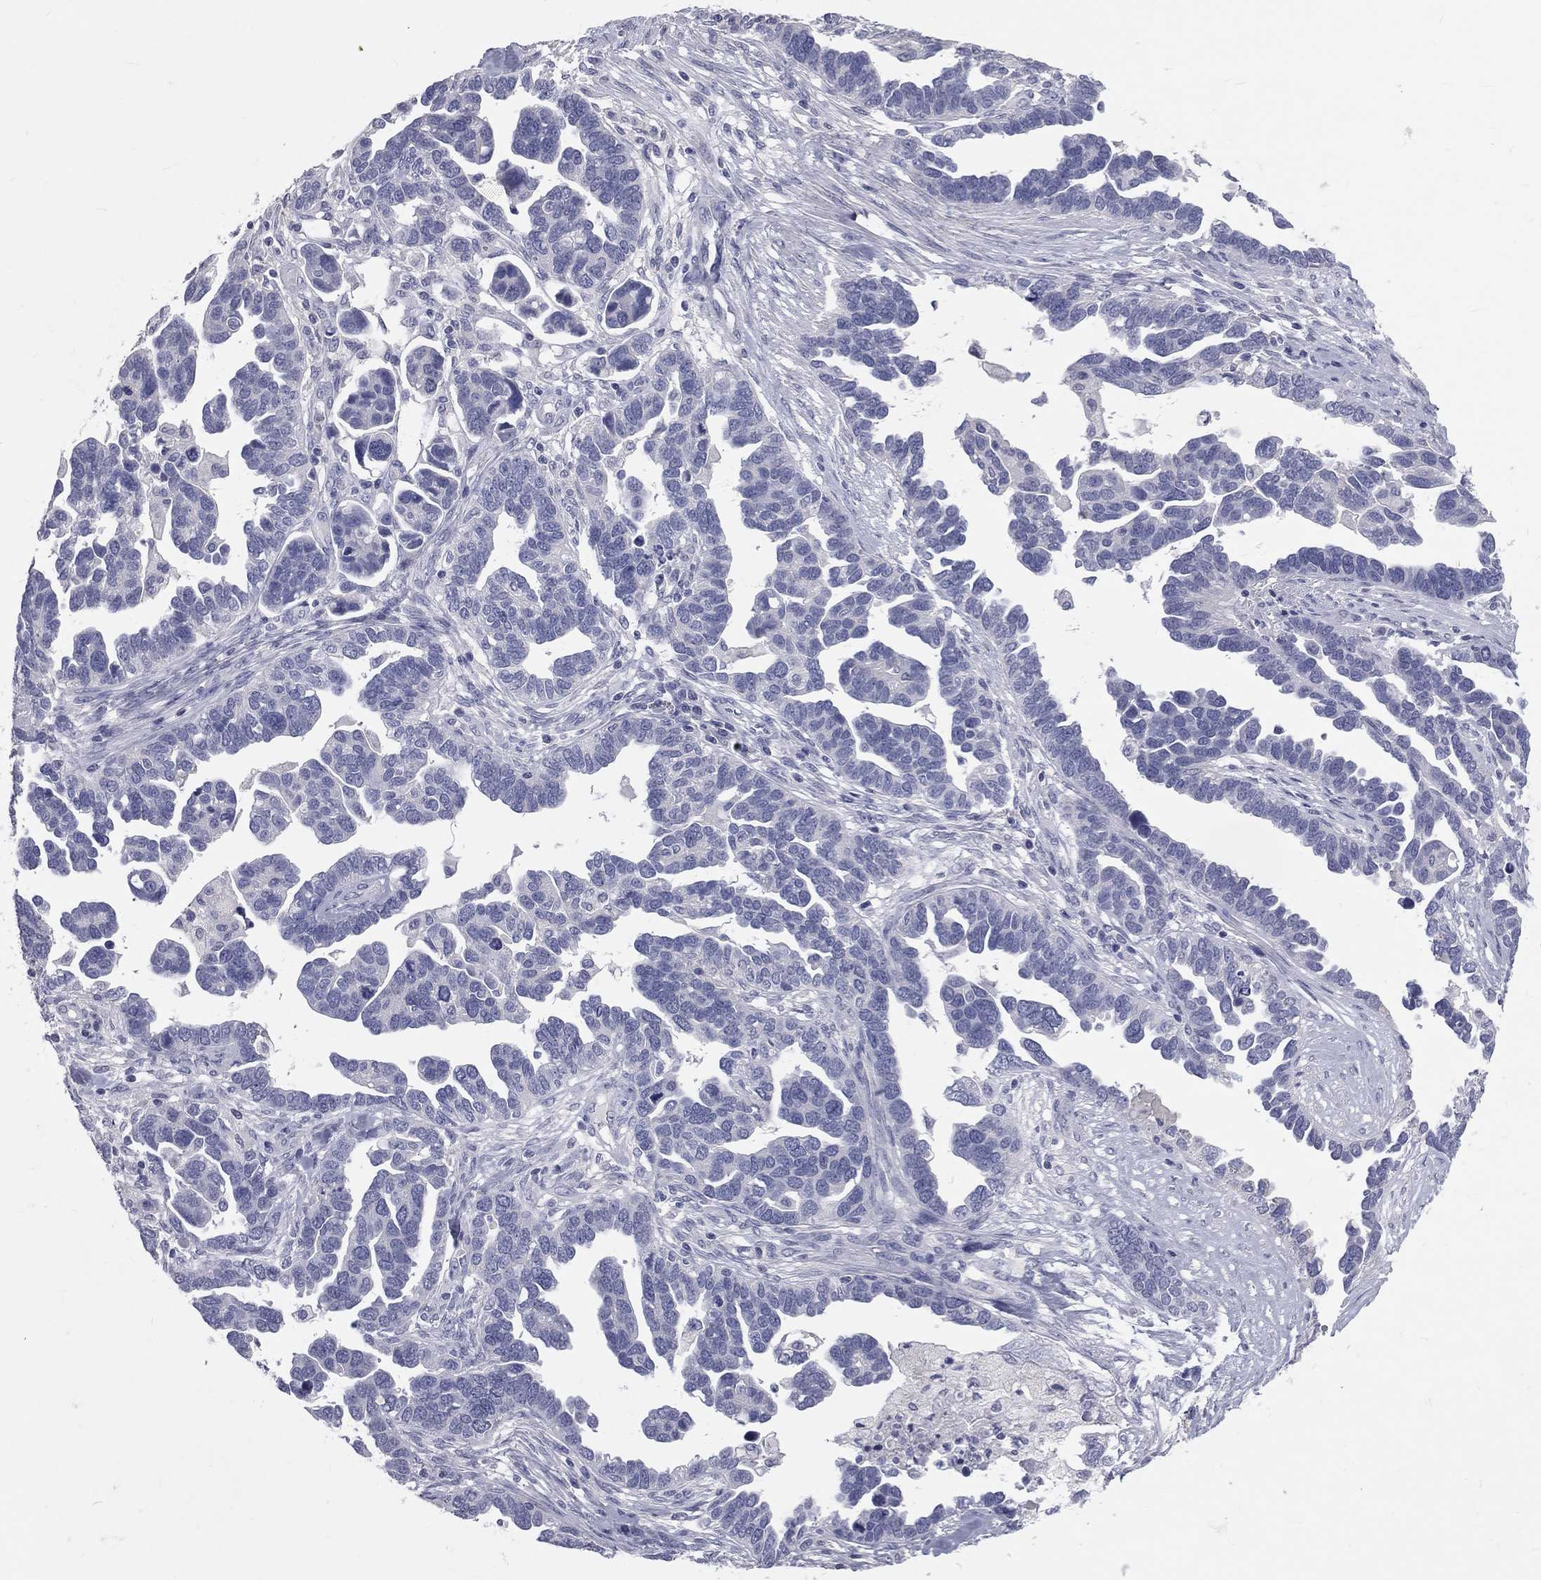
{"staining": {"intensity": "negative", "quantity": "none", "location": "none"}, "tissue": "ovarian cancer", "cell_type": "Tumor cells", "image_type": "cancer", "snomed": [{"axis": "morphology", "description": "Cystadenocarcinoma, serous, NOS"}, {"axis": "topography", "description": "Ovary"}], "caption": "Photomicrograph shows no protein staining in tumor cells of ovarian cancer tissue. (DAB (3,3'-diaminobenzidine) immunohistochemistry visualized using brightfield microscopy, high magnification).", "gene": "TFPI2", "patient": {"sex": "female", "age": 54}}